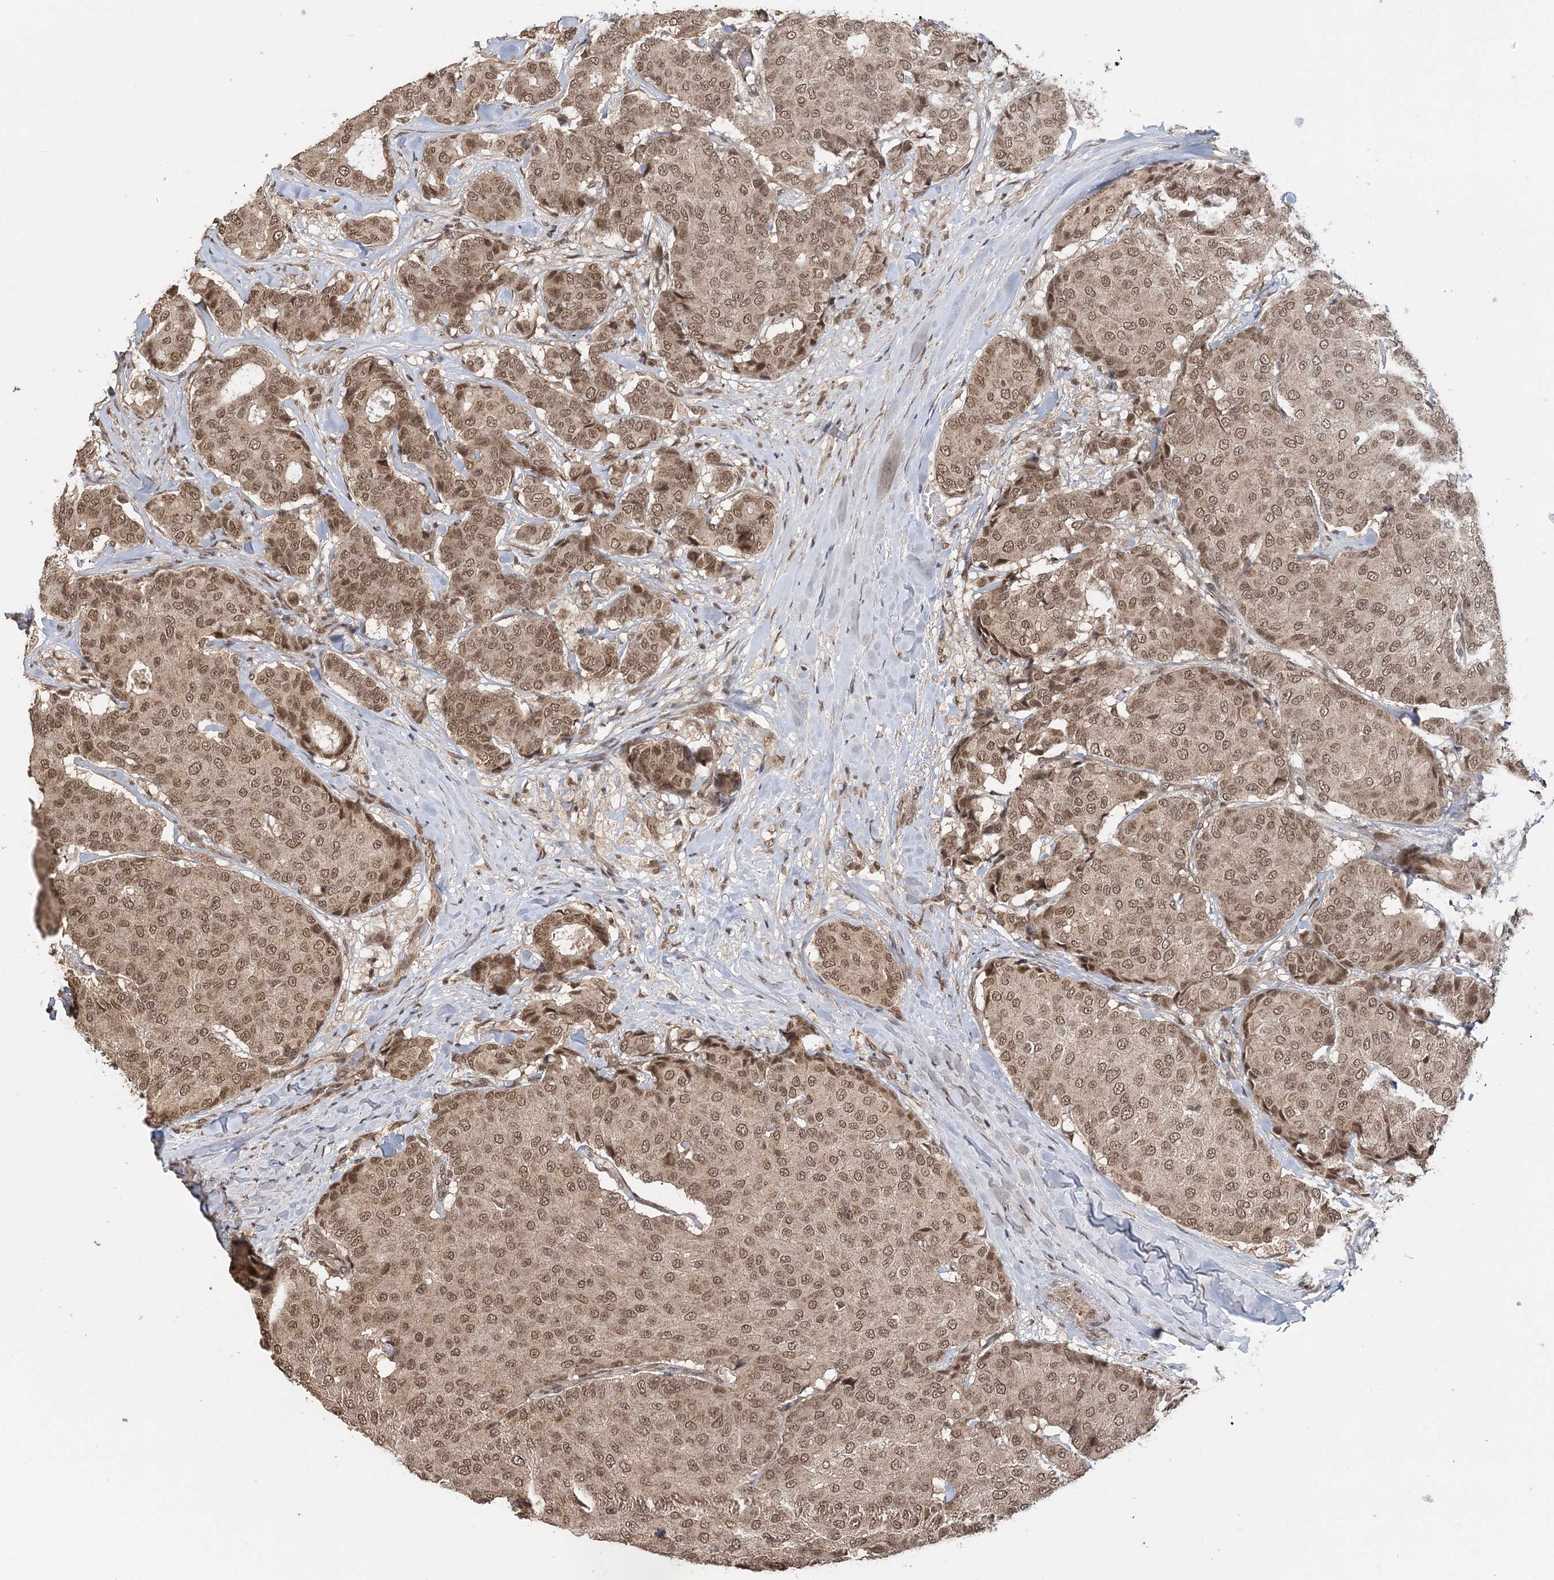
{"staining": {"intensity": "moderate", "quantity": ">75%", "location": "cytoplasmic/membranous,nuclear"}, "tissue": "breast cancer", "cell_type": "Tumor cells", "image_type": "cancer", "snomed": [{"axis": "morphology", "description": "Duct carcinoma"}, {"axis": "topography", "description": "Breast"}], "caption": "Moderate cytoplasmic/membranous and nuclear staining for a protein is seen in approximately >75% of tumor cells of infiltrating ductal carcinoma (breast) using IHC.", "gene": "TSHZ2", "patient": {"sex": "female", "age": 75}}